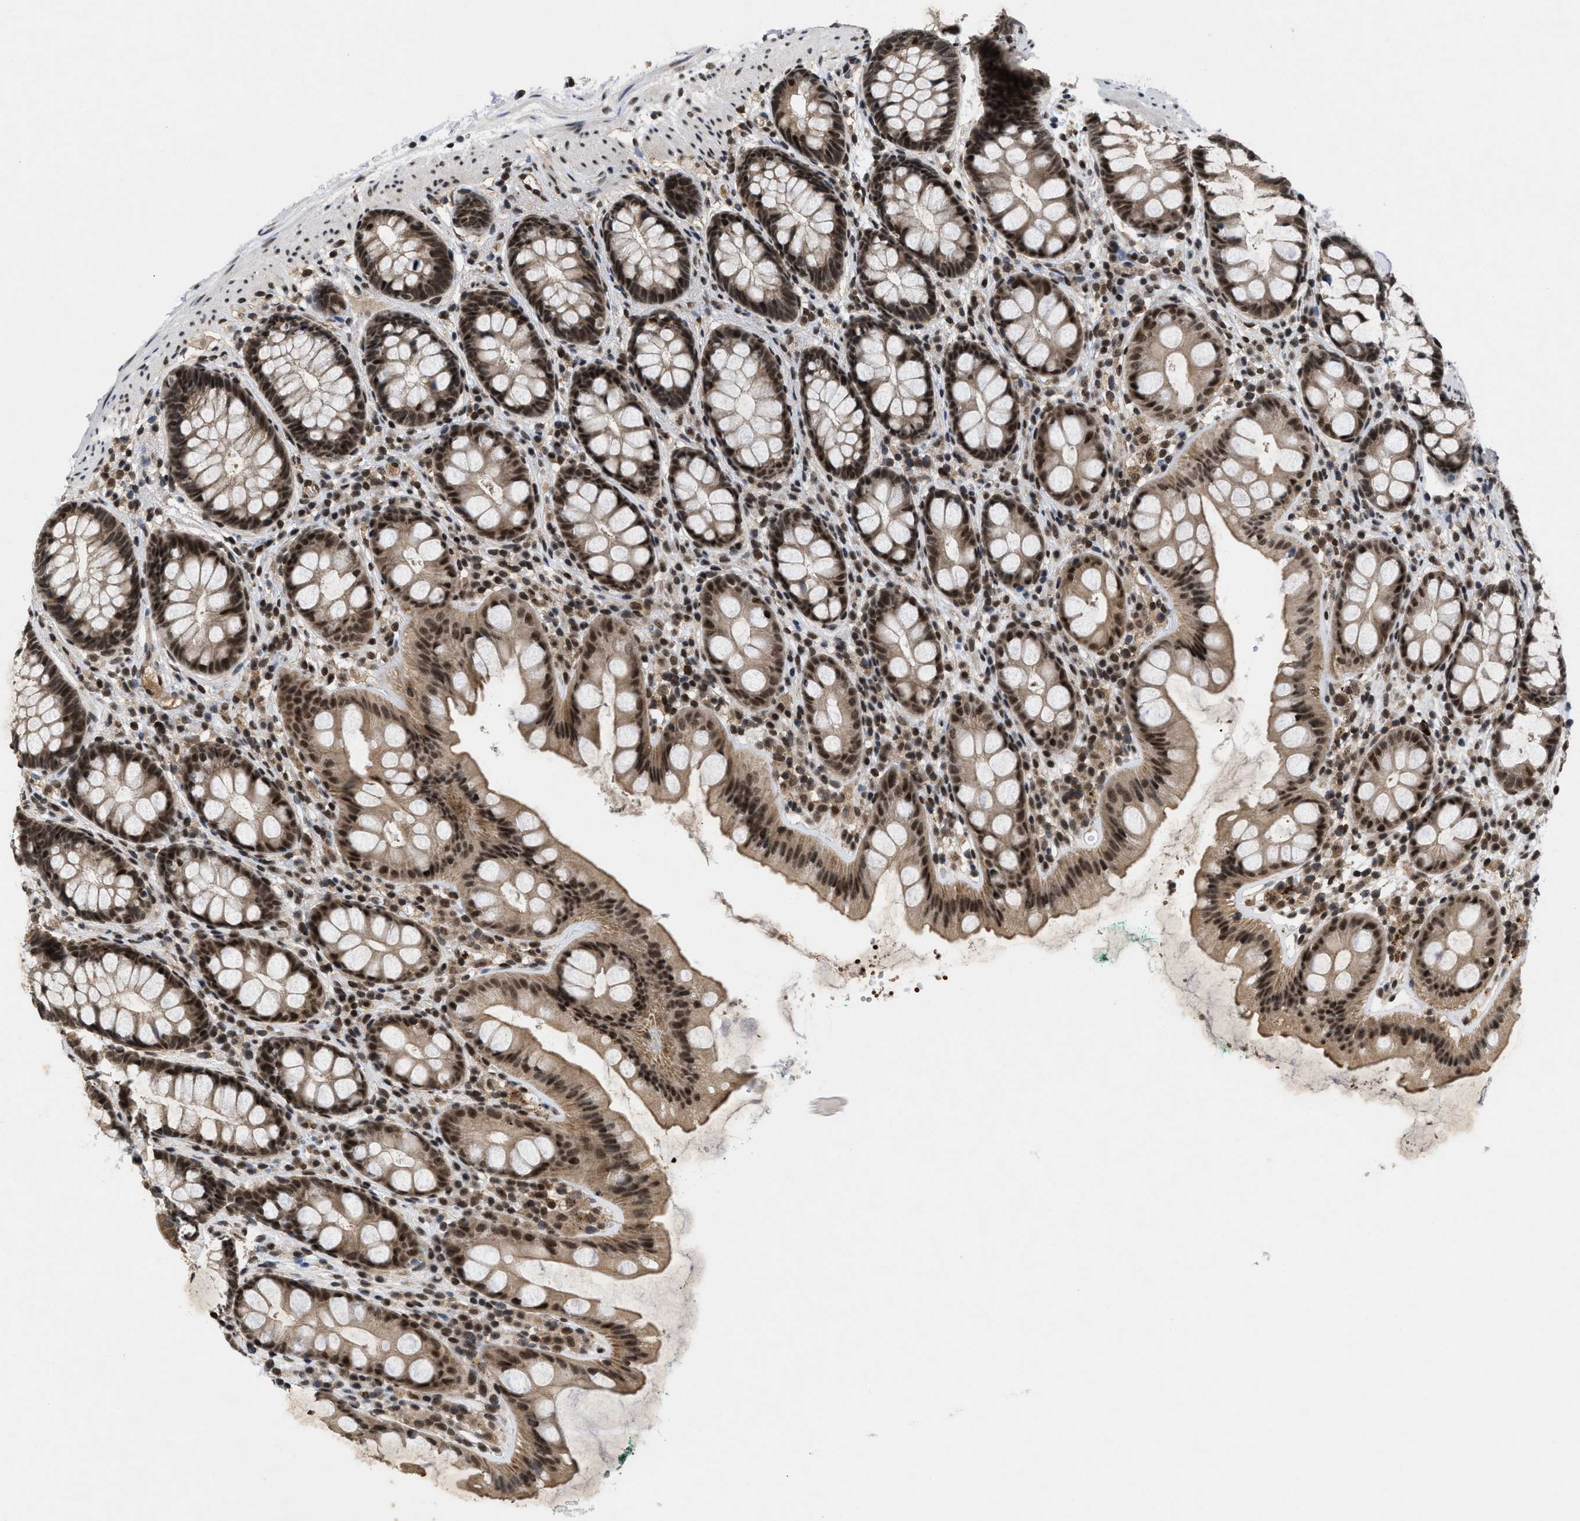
{"staining": {"intensity": "moderate", "quantity": ">75%", "location": "cytoplasmic/membranous,nuclear"}, "tissue": "rectum", "cell_type": "Glandular cells", "image_type": "normal", "snomed": [{"axis": "morphology", "description": "Normal tissue, NOS"}, {"axis": "topography", "description": "Rectum"}], "caption": "This is an image of immunohistochemistry (IHC) staining of benign rectum, which shows moderate positivity in the cytoplasmic/membranous,nuclear of glandular cells.", "gene": "ZNF346", "patient": {"sex": "female", "age": 65}}